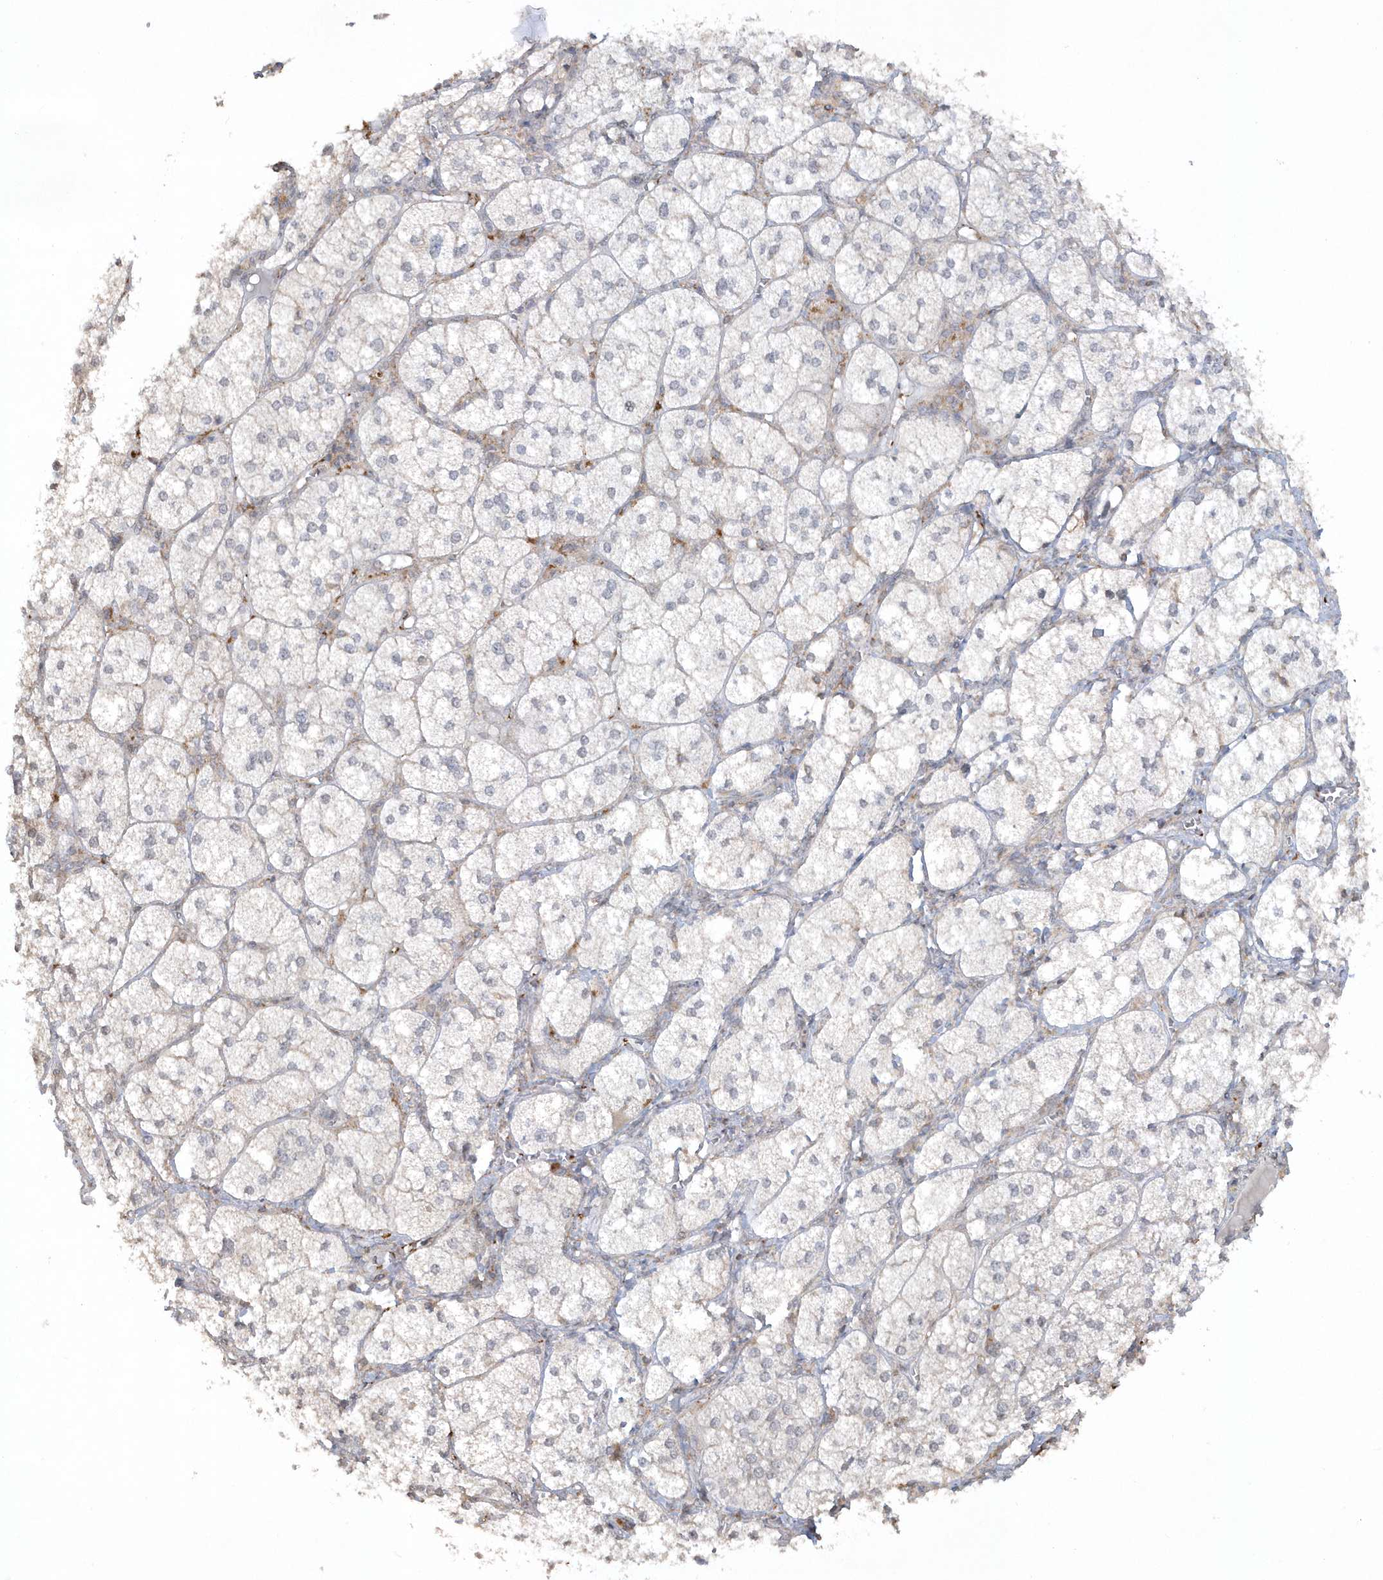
{"staining": {"intensity": "weak", "quantity": "<25%", "location": "cytoplasmic/membranous"}, "tissue": "adrenal gland", "cell_type": "Glandular cells", "image_type": "normal", "snomed": [{"axis": "morphology", "description": "Normal tissue, NOS"}, {"axis": "topography", "description": "Adrenal gland"}], "caption": "High power microscopy histopathology image of an IHC photomicrograph of benign adrenal gland, revealing no significant expression in glandular cells. The staining is performed using DAB (3,3'-diaminobenzidine) brown chromogen with nuclei counter-stained in using hematoxylin.", "gene": "BSN", "patient": {"sex": "female", "age": 61}}